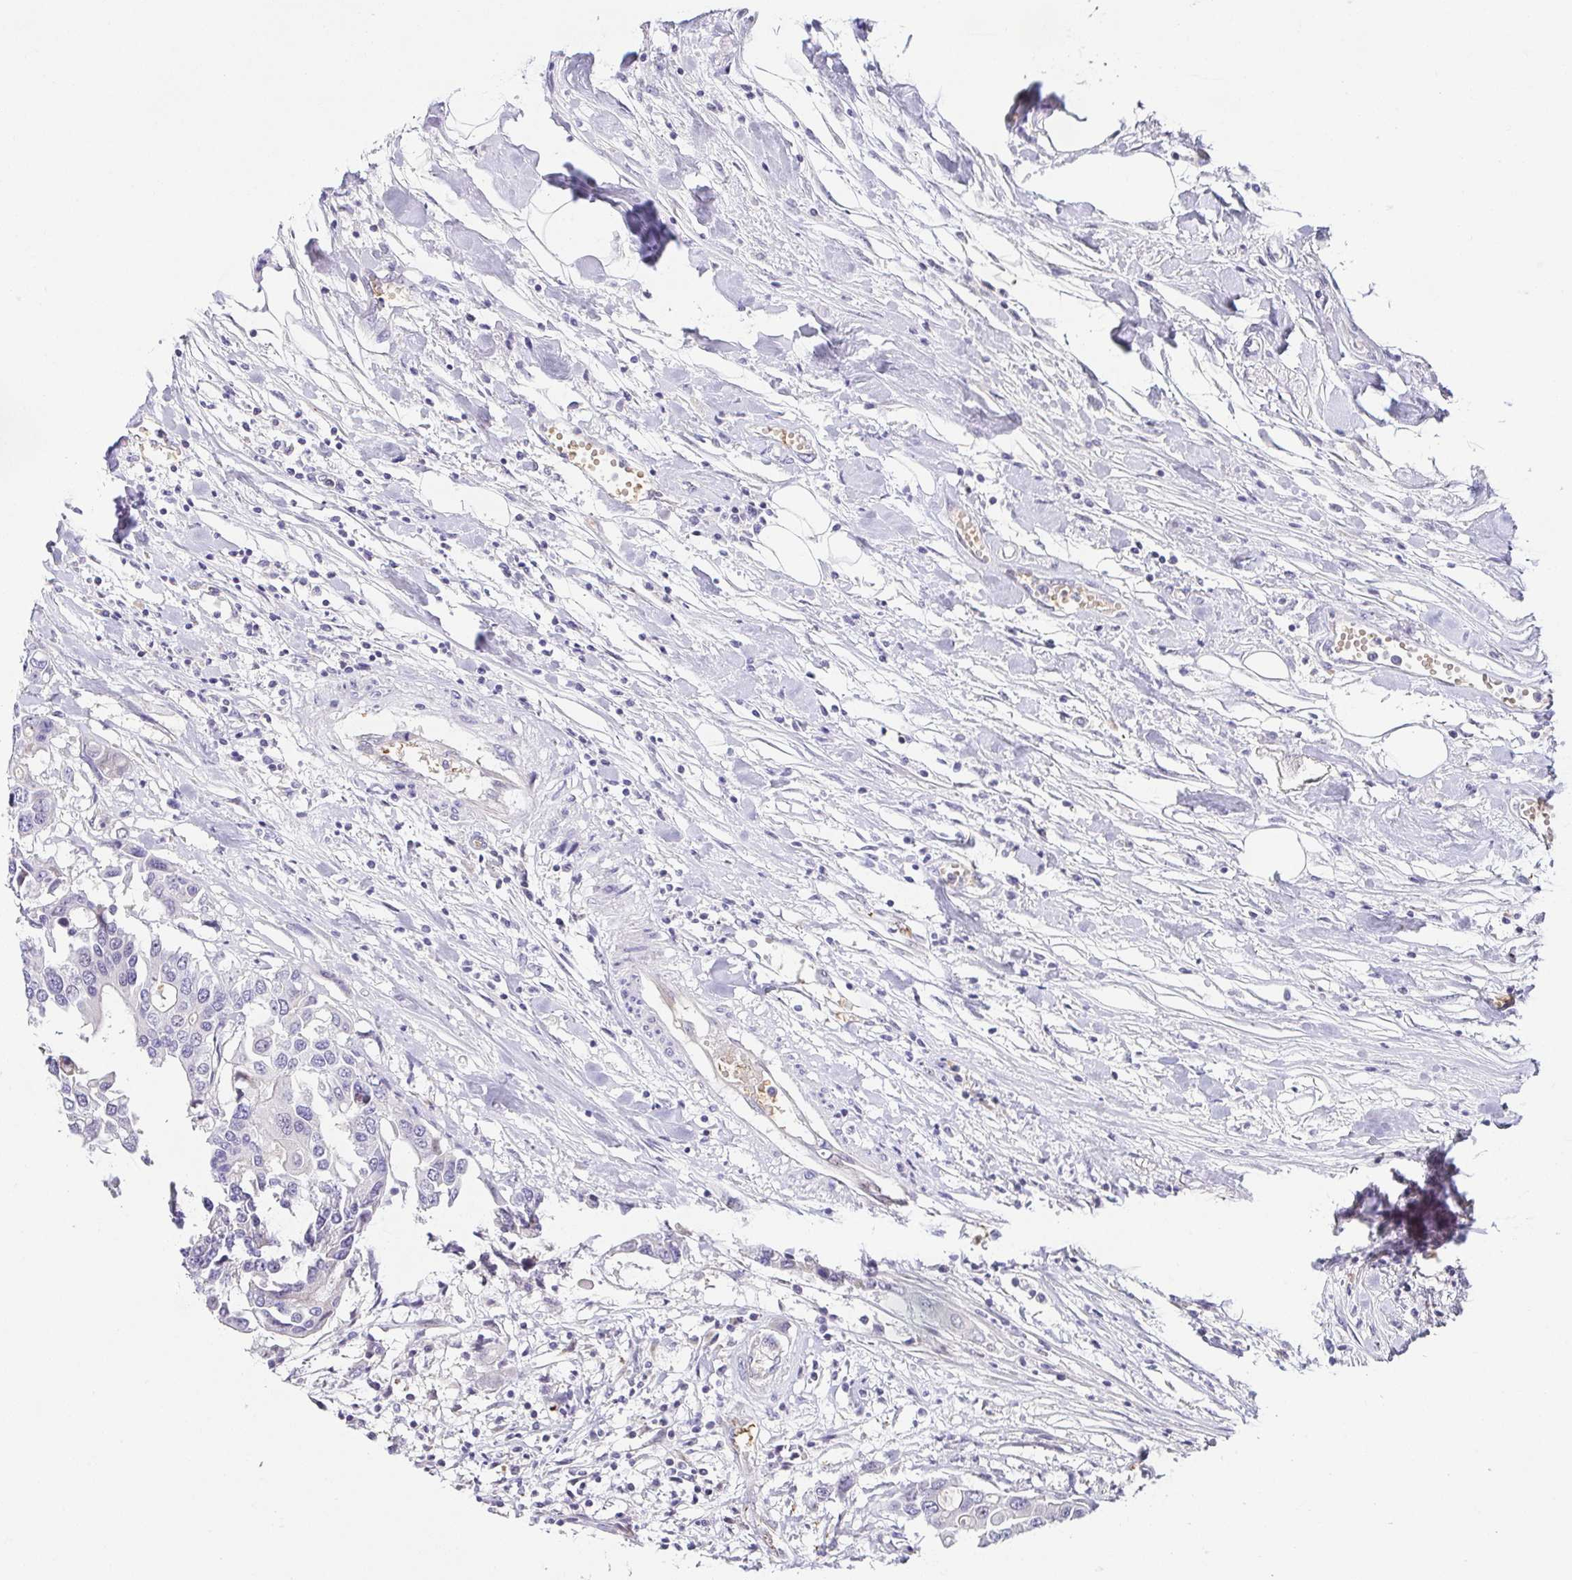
{"staining": {"intensity": "negative", "quantity": "none", "location": "none"}, "tissue": "colorectal cancer", "cell_type": "Tumor cells", "image_type": "cancer", "snomed": [{"axis": "morphology", "description": "Adenocarcinoma, NOS"}, {"axis": "topography", "description": "Colon"}], "caption": "Tumor cells show no significant protein expression in colorectal adenocarcinoma.", "gene": "FAM162B", "patient": {"sex": "male", "age": 77}}